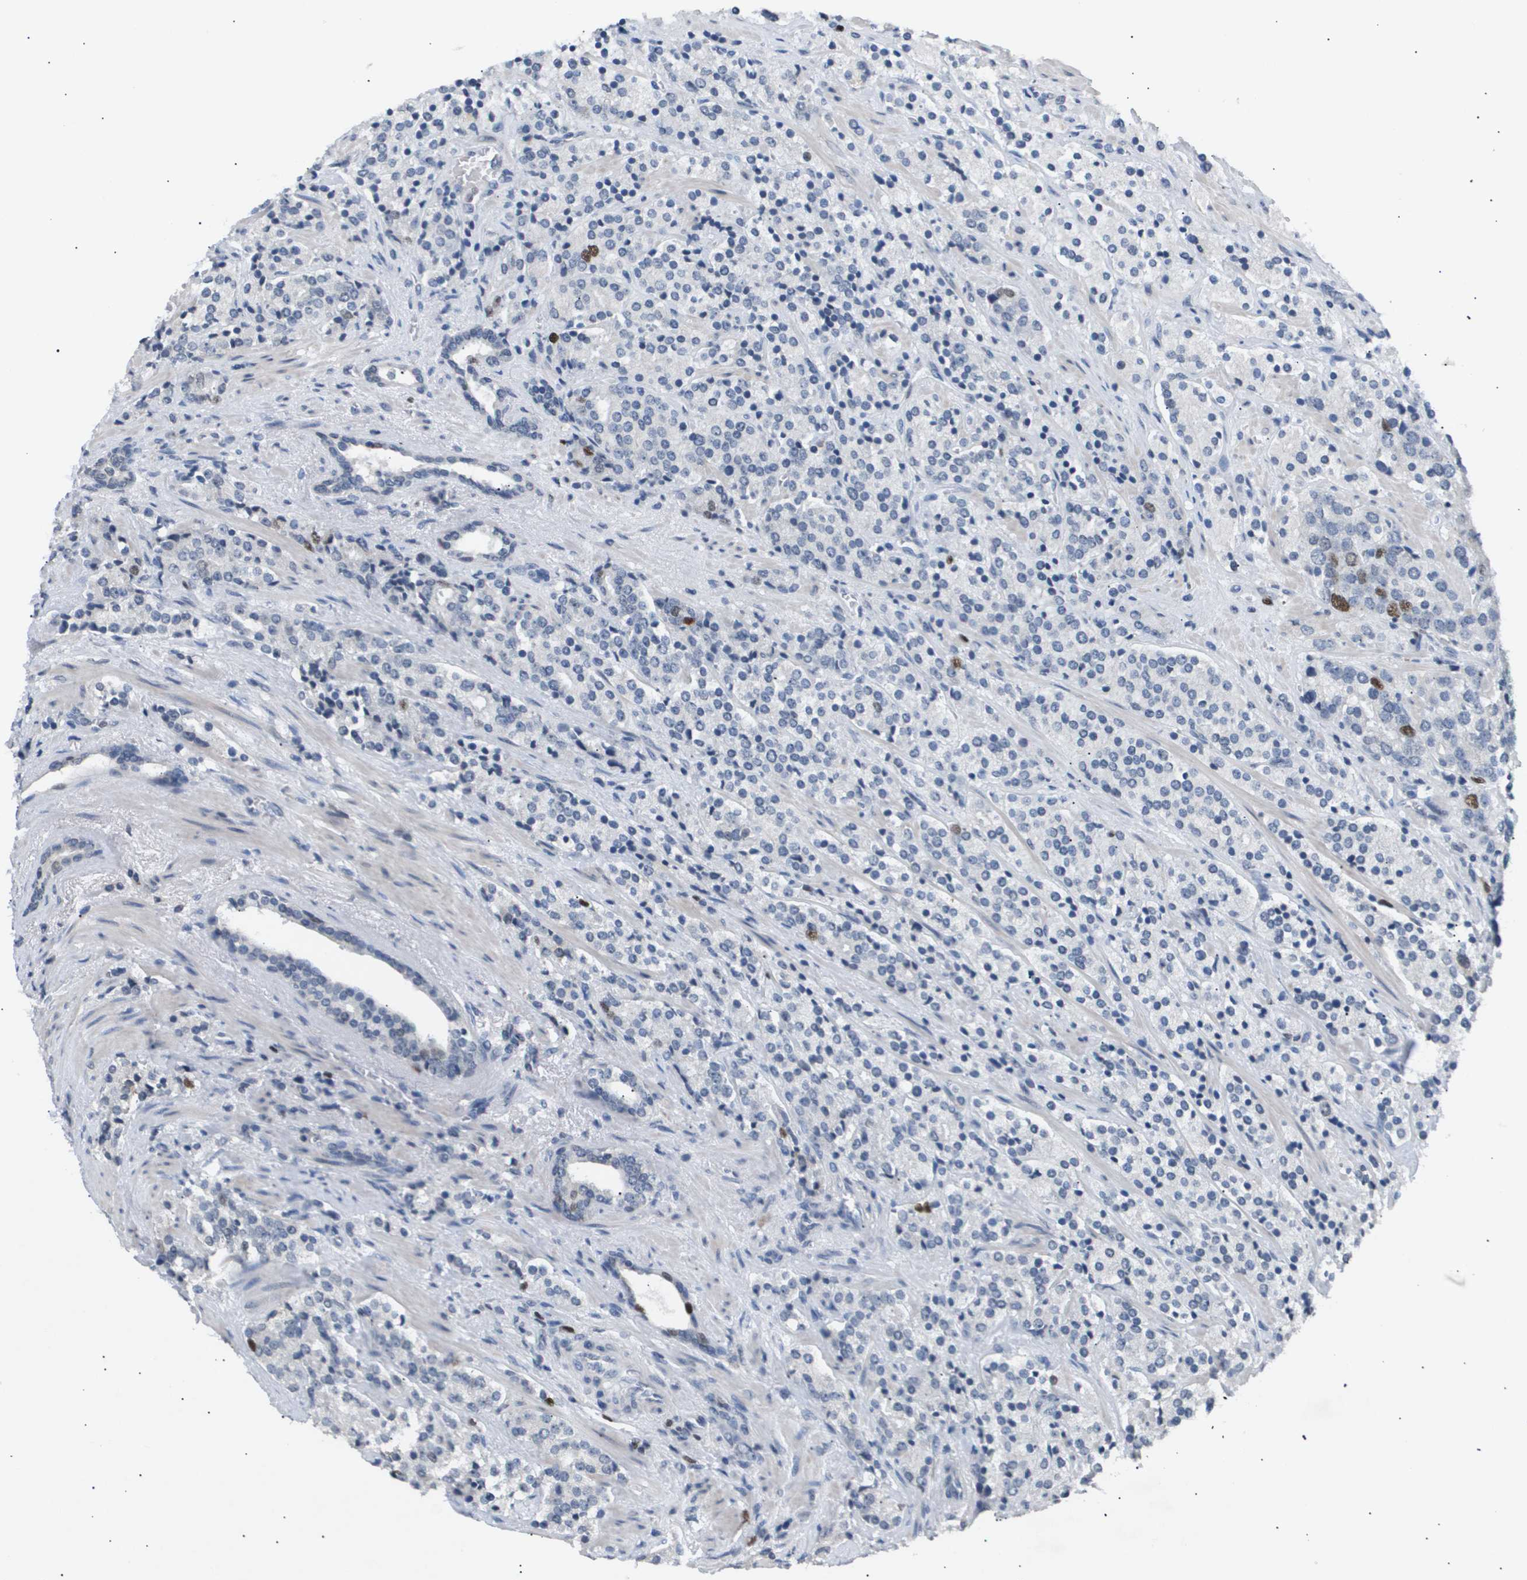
{"staining": {"intensity": "moderate", "quantity": "<25%", "location": "nuclear"}, "tissue": "prostate cancer", "cell_type": "Tumor cells", "image_type": "cancer", "snomed": [{"axis": "morphology", "description": "Adenocarcinoma, High grade"}, {"axis": "topography", "description": "Prostate"}], "caption": "IHC histopathology image of human prostate cancer (adenocarcinoma (high-grade)) stained for a protein (brown), which reveals low levels of moderate nuclear positivity in approximately <25% of tumor cells.", "gene": "ANAPC2", "patient": {"sex": "male", "age": 71}}